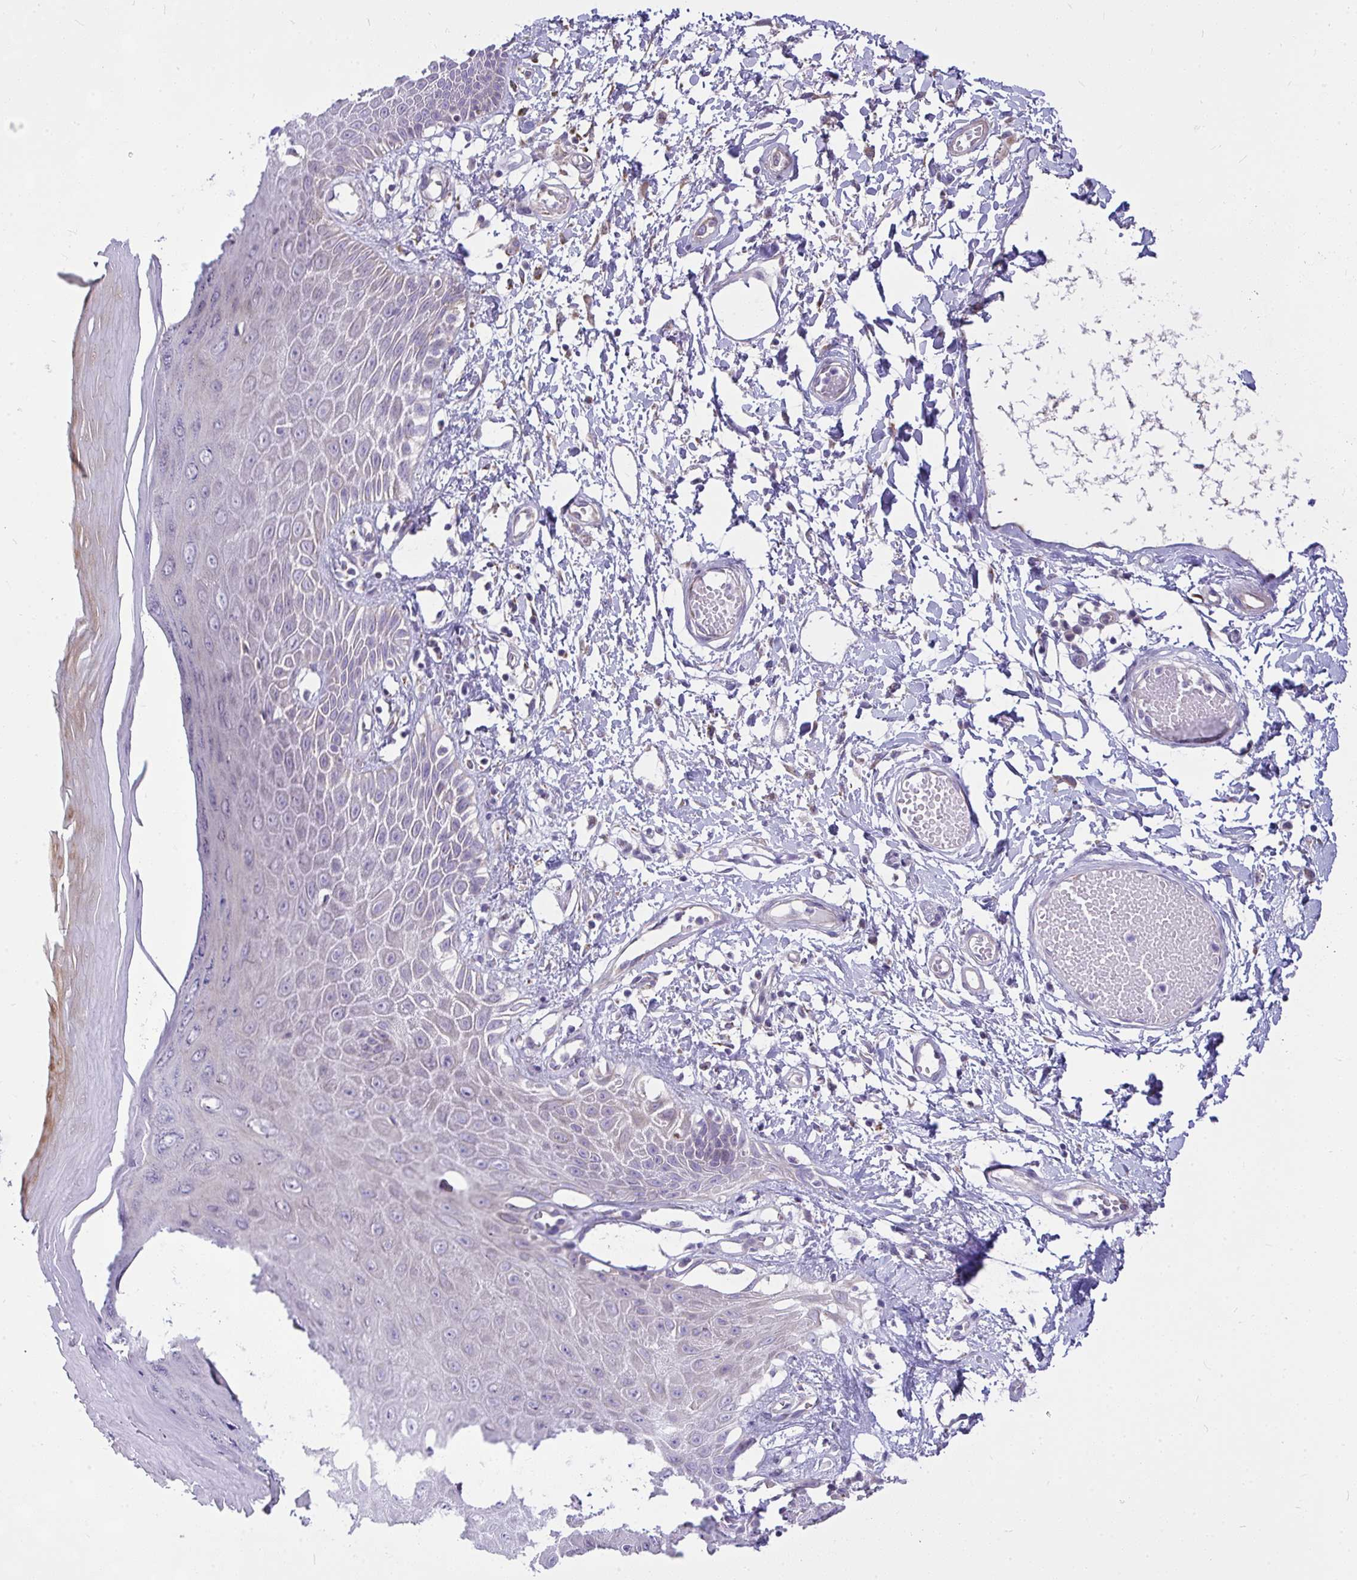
{"staining": {"intensity": "weak", "quantity": "<25%", "location": "cytoplasmic/membranous"}, "tissue": "skin", "cell_type": "Epidermal cells", "image_type": "normal", "snomed": [{"axis": "morphology", "description": "Normal tissue, NOS"}, {"axis": "topography", "description": "Anal"}, {"axis": "topography", "description": "Peripheral nerve tissue"}], "caption": "Immunohistochemical staining of benign skin displays no significant positivity in epidermal cells.", "gene": "CEP63", "patient": {"sex": "male", "age": 78}}